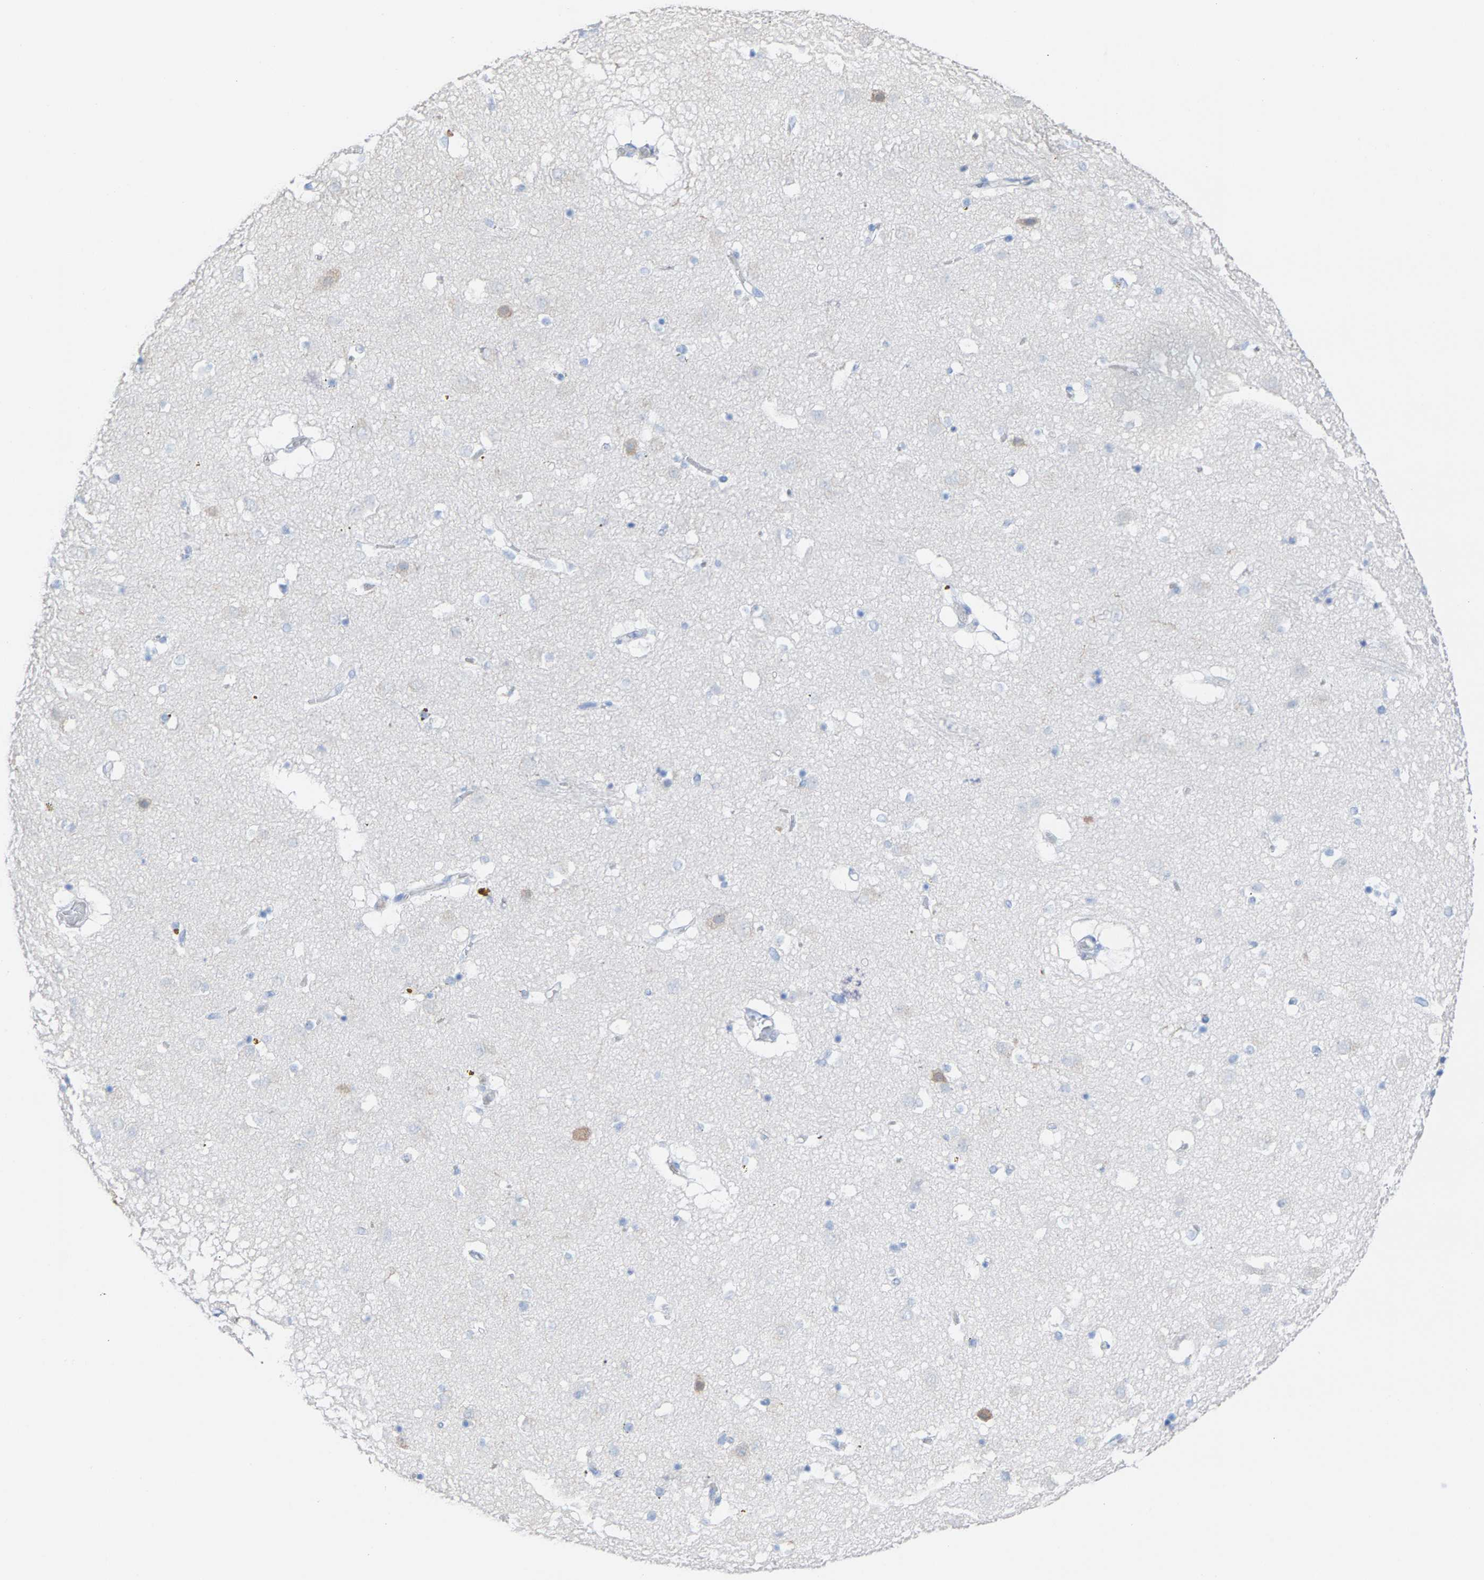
{"staining": {"intensity": "negative", "quantity": "none", "location": "none"}, "tissue": "caudate", "cell_type": "Glial cells", "image_type": "normal", "snomed": [{"axis": "morphology", "description": "Normal tissue, NOS"}, {"axis": "topography", "description": "Lateral ventricle wall"}], "caption": "IHC micrograph of benign human caudate stained for a protein (brown), which reveals no positivity in glial cells. Brightfield microscopy of immunohistochemistry (IHC) stained with DAB (3,3'-diaminobenzidine) (brown) and hematoxylin (blue), captured at high magnification.", "gene": "CPA1", "patient": {"sex": "male", "age": 70}}